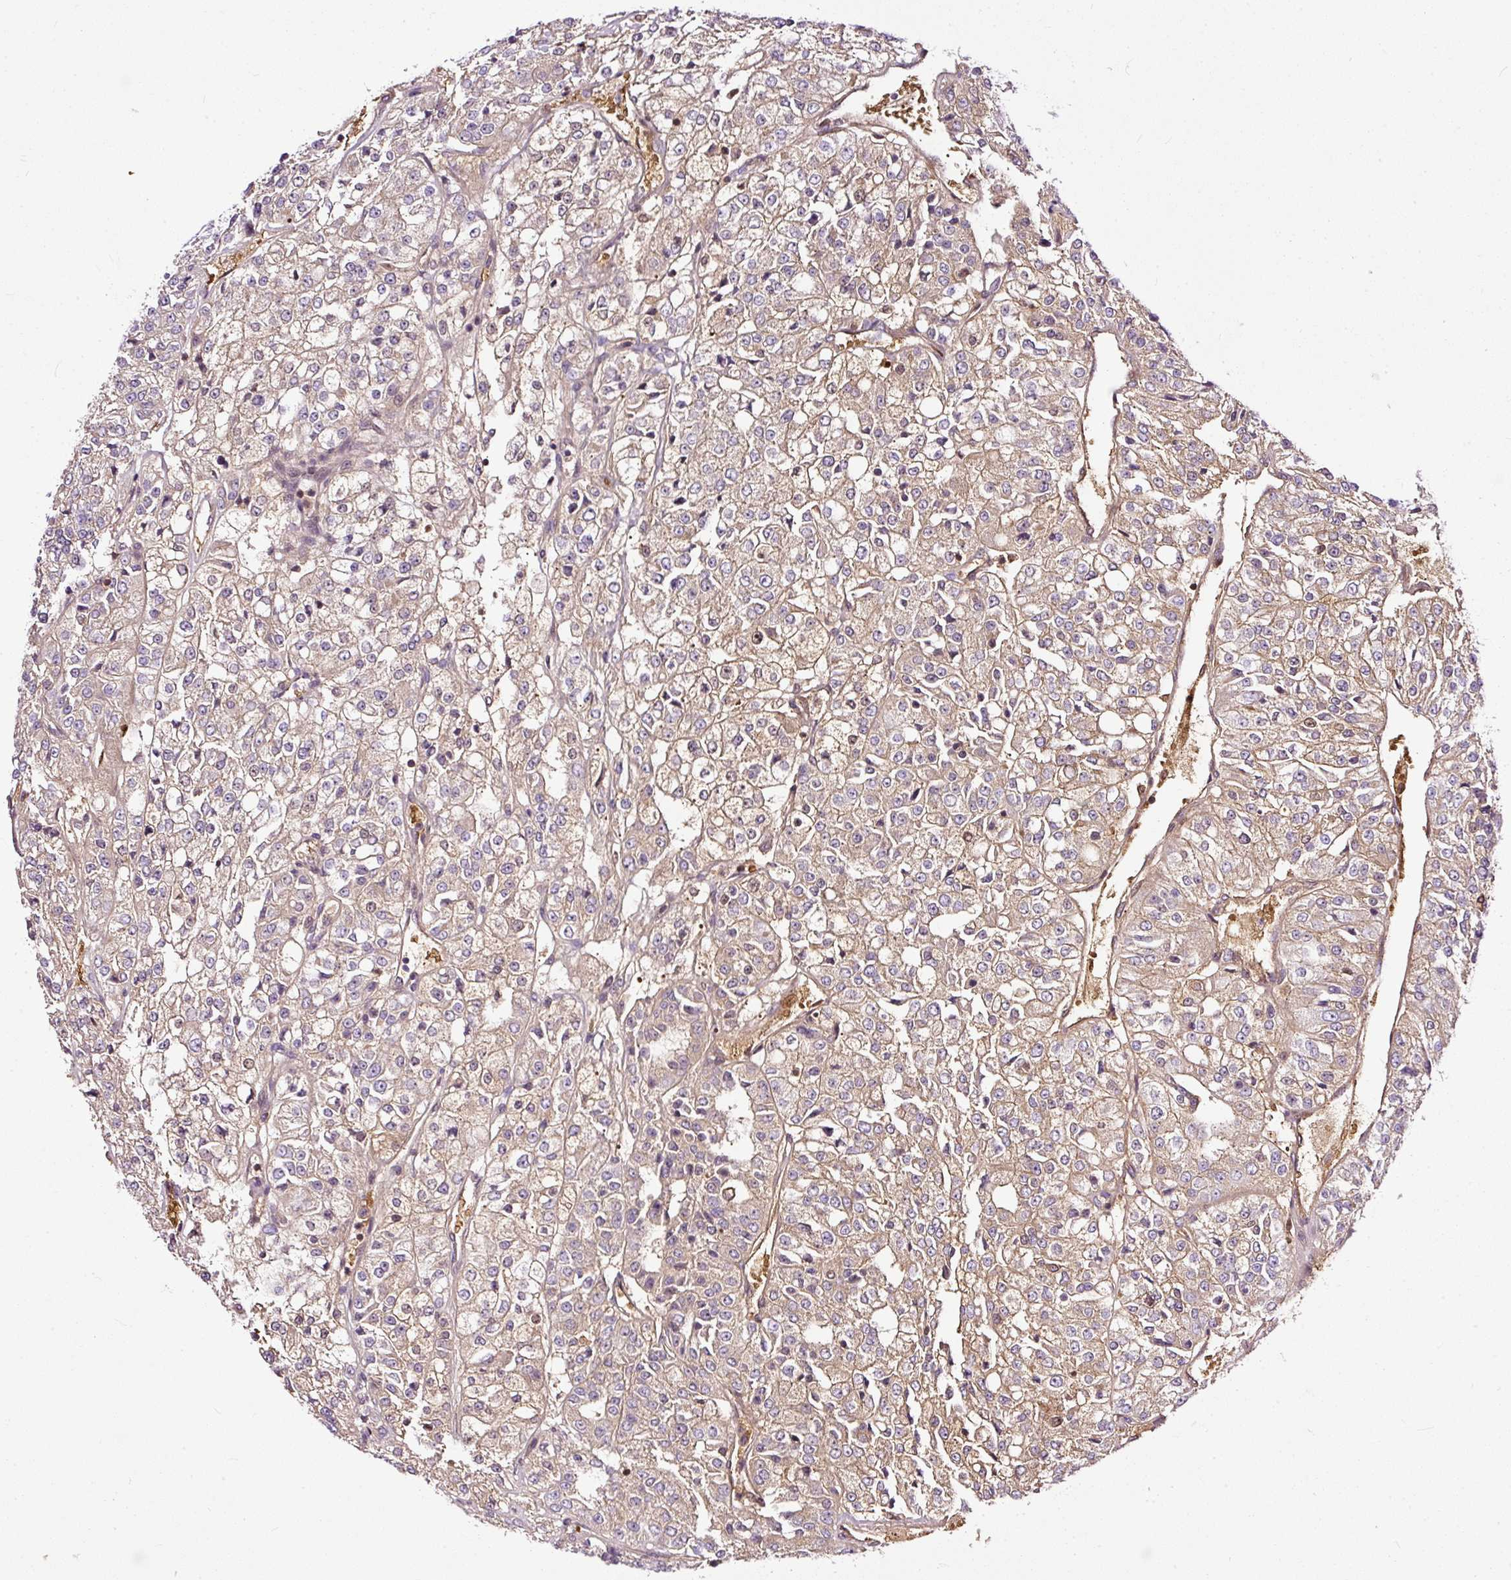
{"staining": {"intensity": "moderate", "quantity": "25%-75%", "location": "cytoplasmic/membranous"}, "tissue": "renal cancer", "cell_type": "Tumor cells", "image_type": "cancer", "snomed": [{"axis": "morphology", "description": "Adenocarcinoma, NOS"}, {"axis": "topography", "description": "Kidney"}], "caption": "This micrograph shows renal adenocarcinoma stained with immunohistochemistry (IHC) to label a protein in brown. The cytoplasmic/membranous of tumor cells show moderate positivity for the protein. Nuclei are counter-stained blue.", "gene": "USHBP1", "patient": {"sex": "female", "age": 63}}